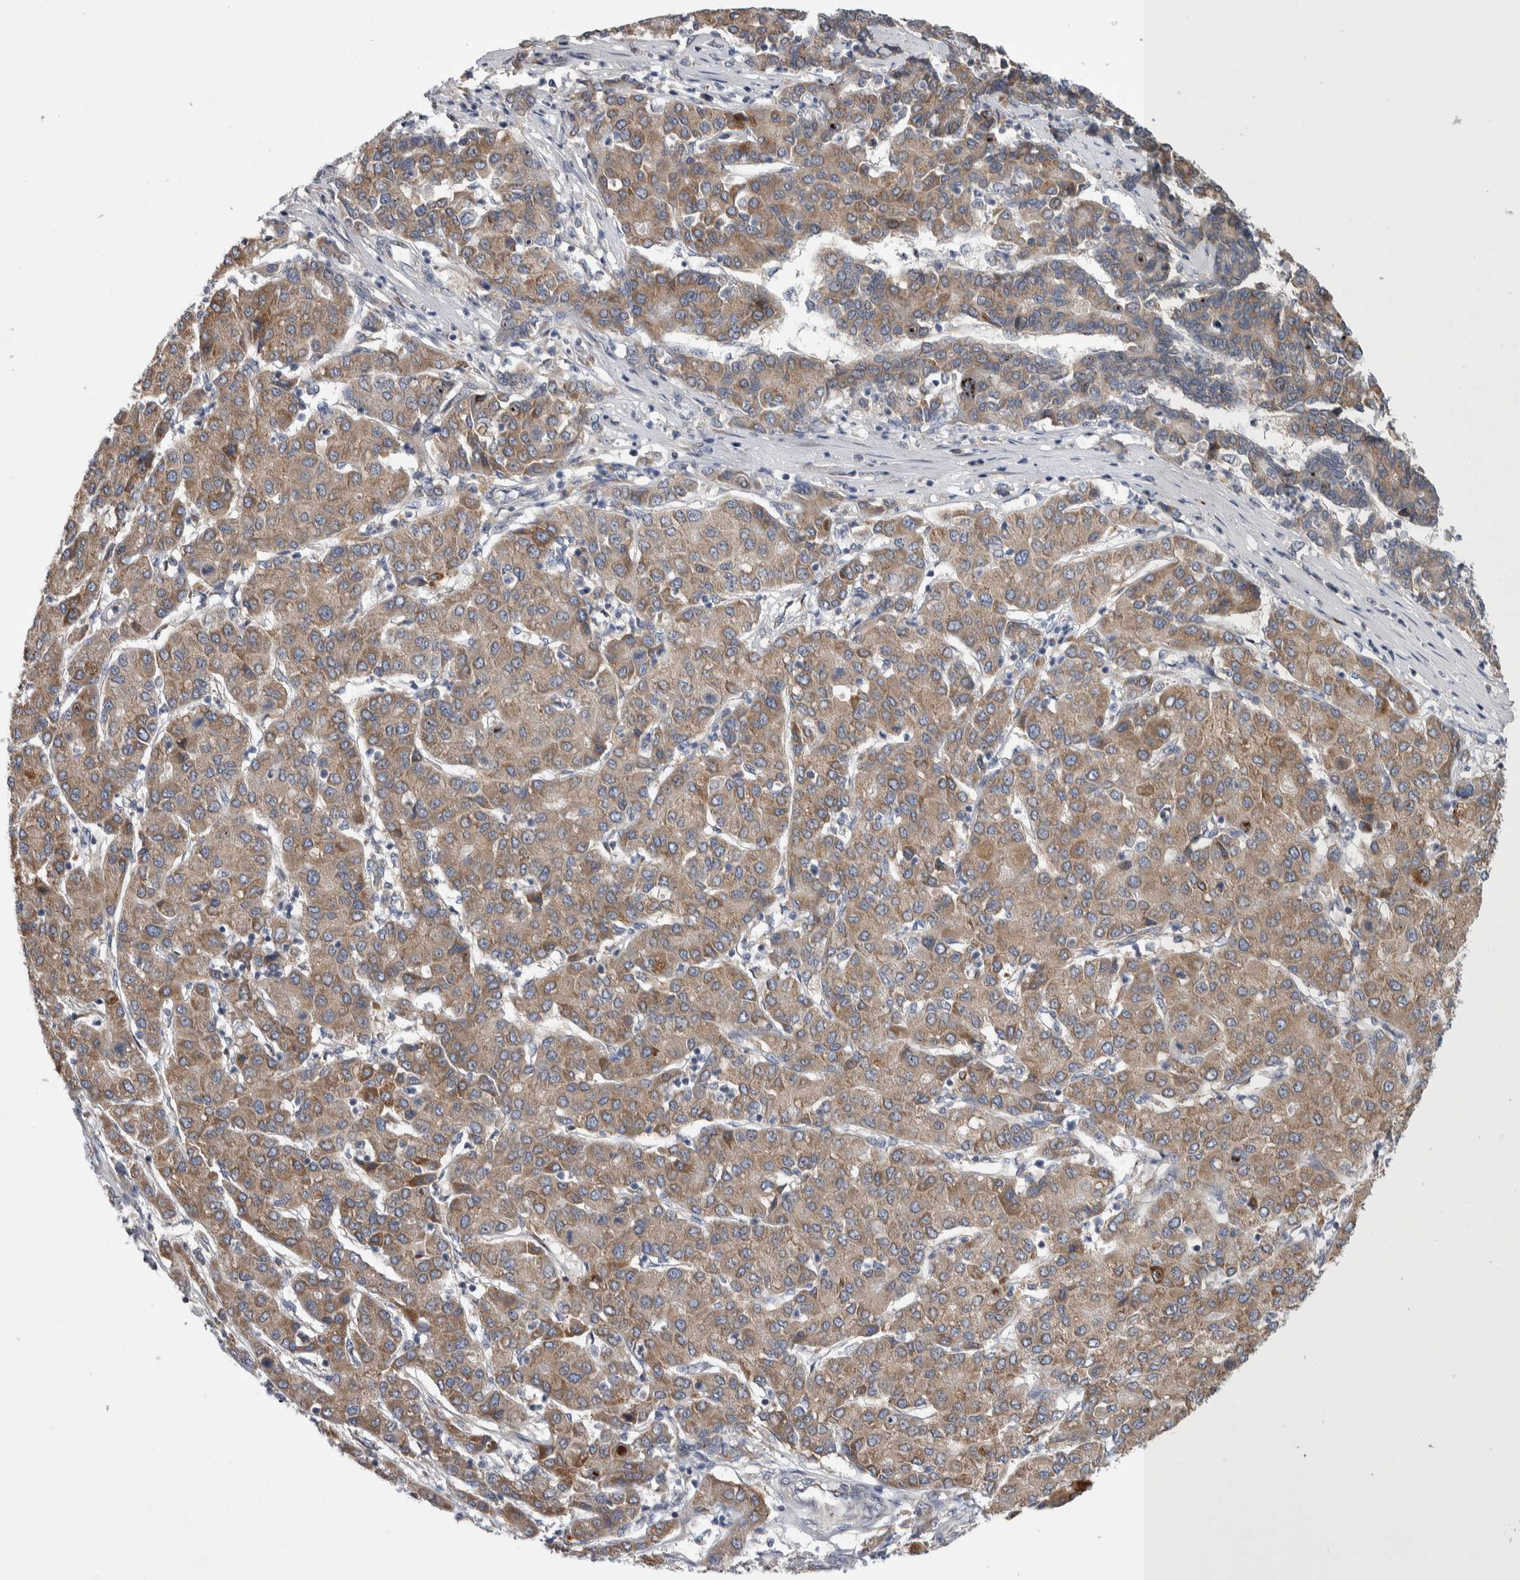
{"staining": {"intensity": "moderate", "quantity": ">75%", "location": "cytoplasmic/membranous"}, "tissue": "liver cancer", "cell_type": "Tumor cells", "image_type": "cancer", "snomed": [{"axis": "morphology", "description": "Carcinoma, Hepatocellular, NOS"}, {"axis": "topography", "description": "Liver"}], "caption": "Immunohistochemistry histopathology image of neoplastic tissue: human liver cancer (hepatocellular carcinoma) stained using immunohistochemistry shows medium levels of moderate protein expression localized specifically in the cytoplasmic/membranous of tumor cells, appearing as a cytoplasmic/membranous brown color.", "gene": "IBTK", "patient": {"sex": "male", "age": 65}}